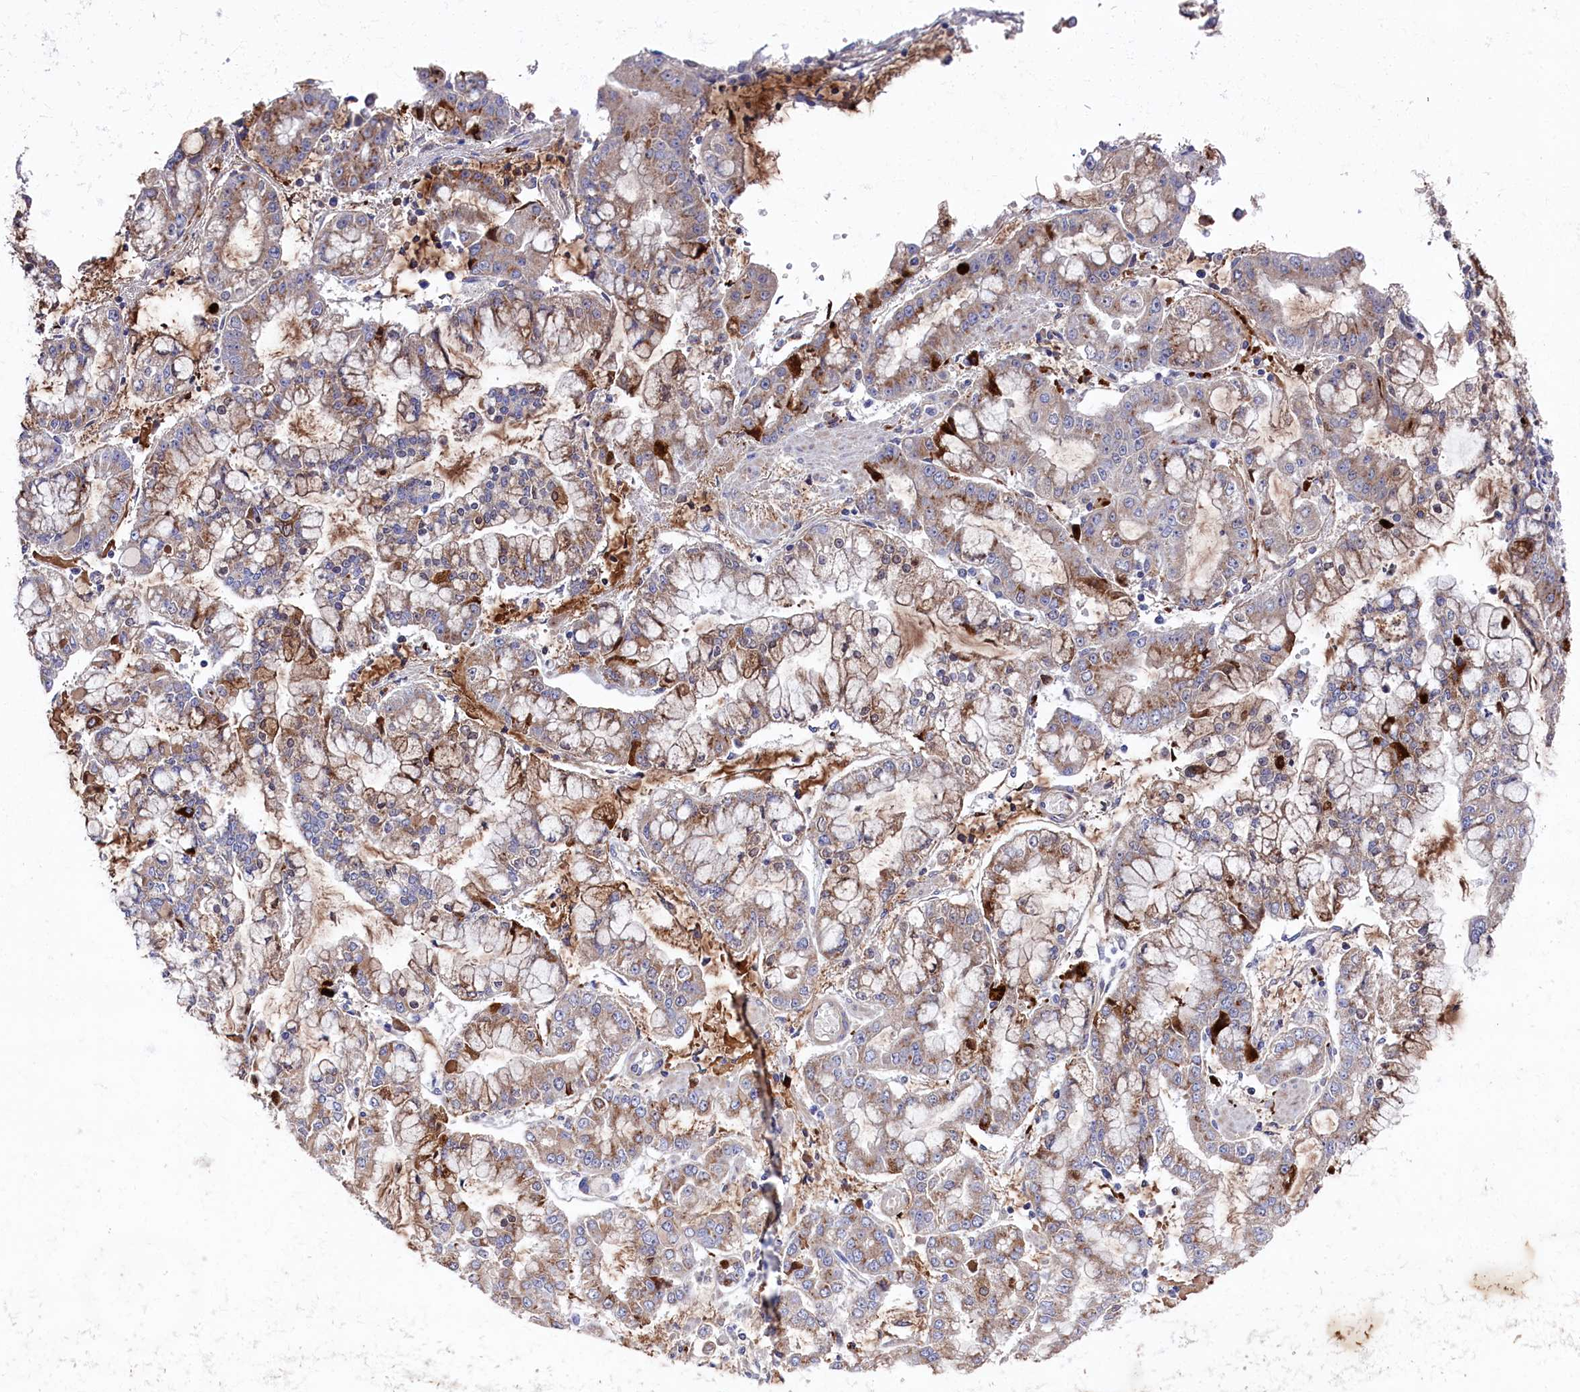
{"staining": {"intensity": "moderate", "quantity": "<25%", "location": "cytoplasmic/membranous"}, "tissue": "stomach cancer", "cell_type": "Tumor cells", "image_type": "cancer", "snomed": [{"axis": "morphology", "description": "Adenocarcinoma, NOS"}, {"axis": "topography", "description": "Stomach"}], "caption": "Immunohistochemistry (IHC) histopathology image of neoplastic tissue: adenocarcinoma (stomach) stained using immunohistochemistry (IHC) displays low levels of moderate protein expression localized specifically in the cytoplasmic/membranous of tumor cells, appearing as a cytoplasmic/membranous brown color.", "gene": "GPR108", "patient": {"sex": "male", "age": 76}}